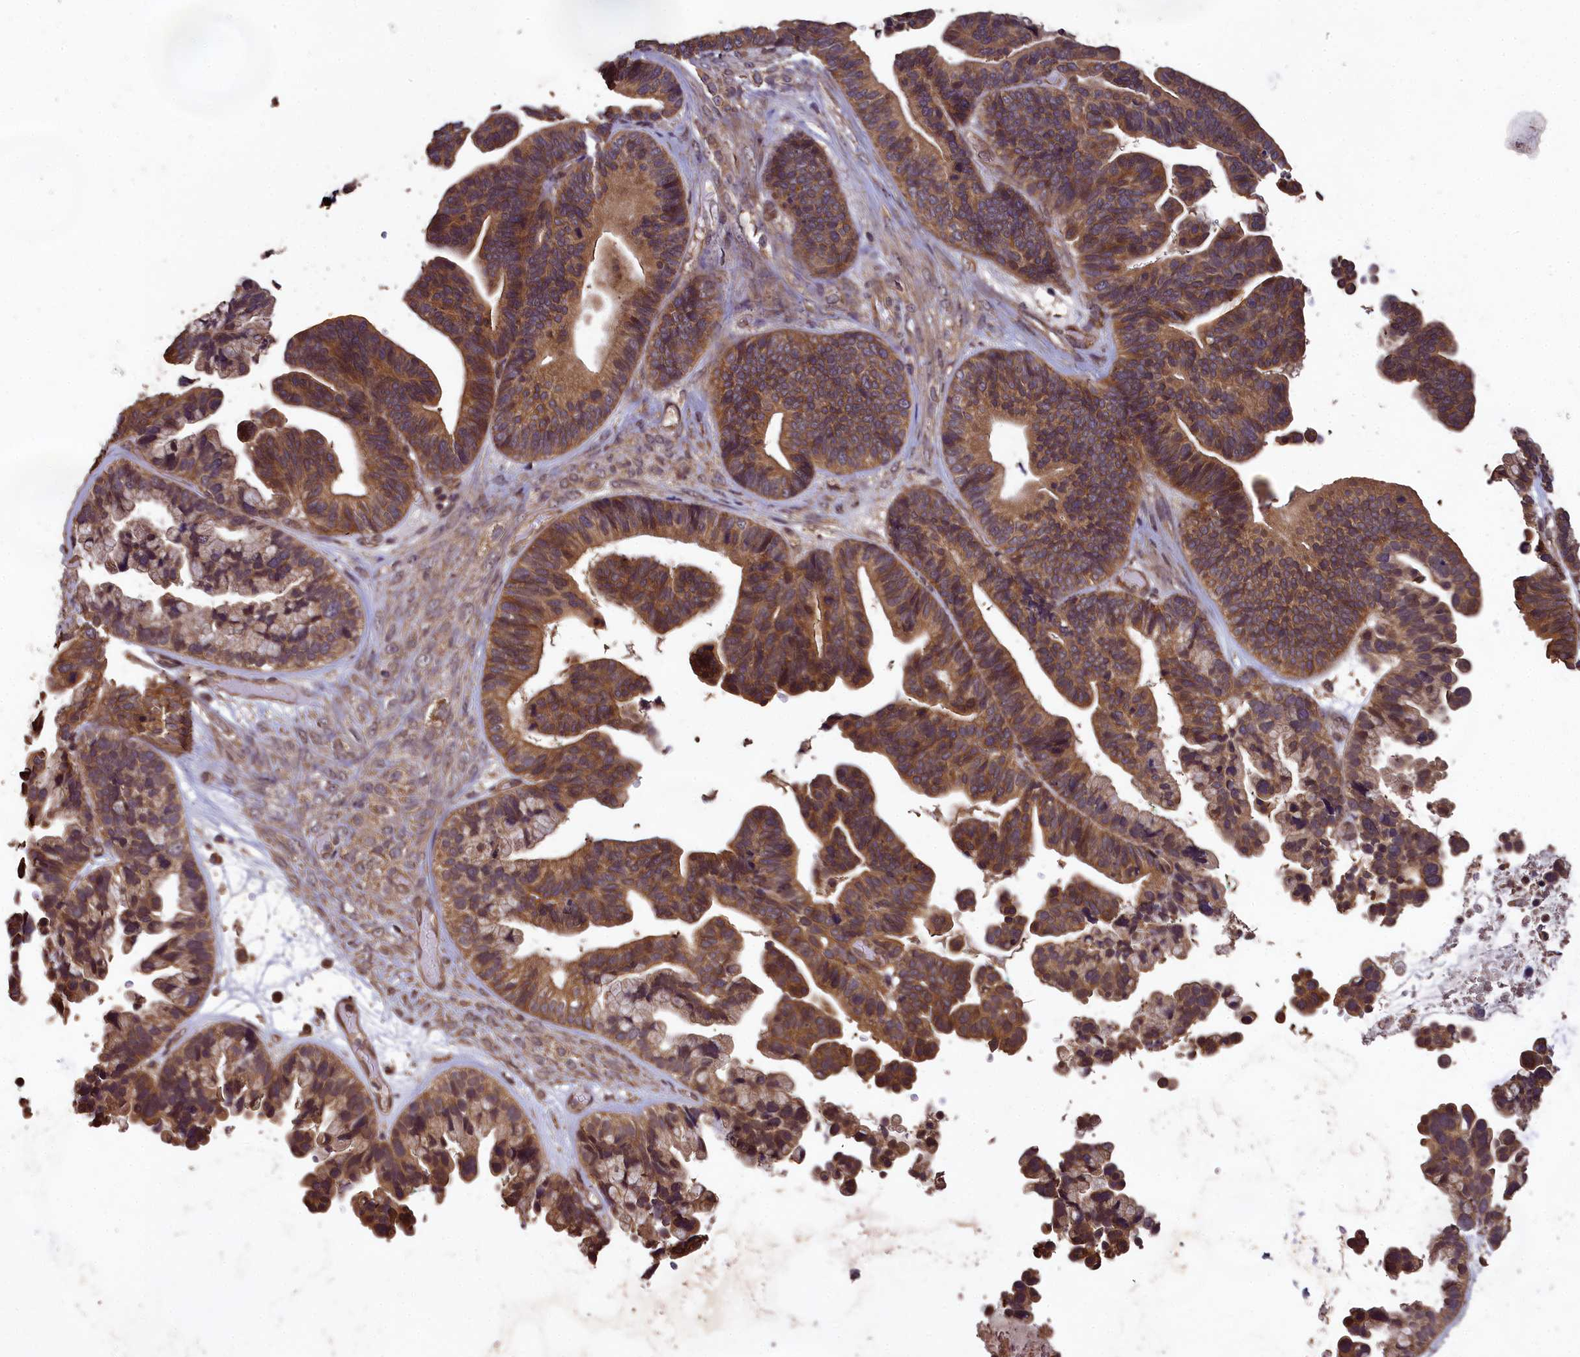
{"staining": {"intensity": "moderate", "quantity": ">75%", "location": "cytoplasmic/membranous"}, "tissue": "ovarian cancer", "cell_type": "Tumor cells", "image_type": "cancer", "snomed": [{"axis": "morphology", "description": "Cystadenocarcinoma, serous, NOS"}, {"axis": "topography", "description": "Ovary"}], "caption": "A brown stain shows moderate cytoplasmic/membranous expression of a protein in ovarian serous cystadenocarcinoma tumor cells. (brown staining indicates protein expression, while blue staining denotes nuclei).", "gene": "CHD9", "patient": {"sex": "female", "age": 56}}